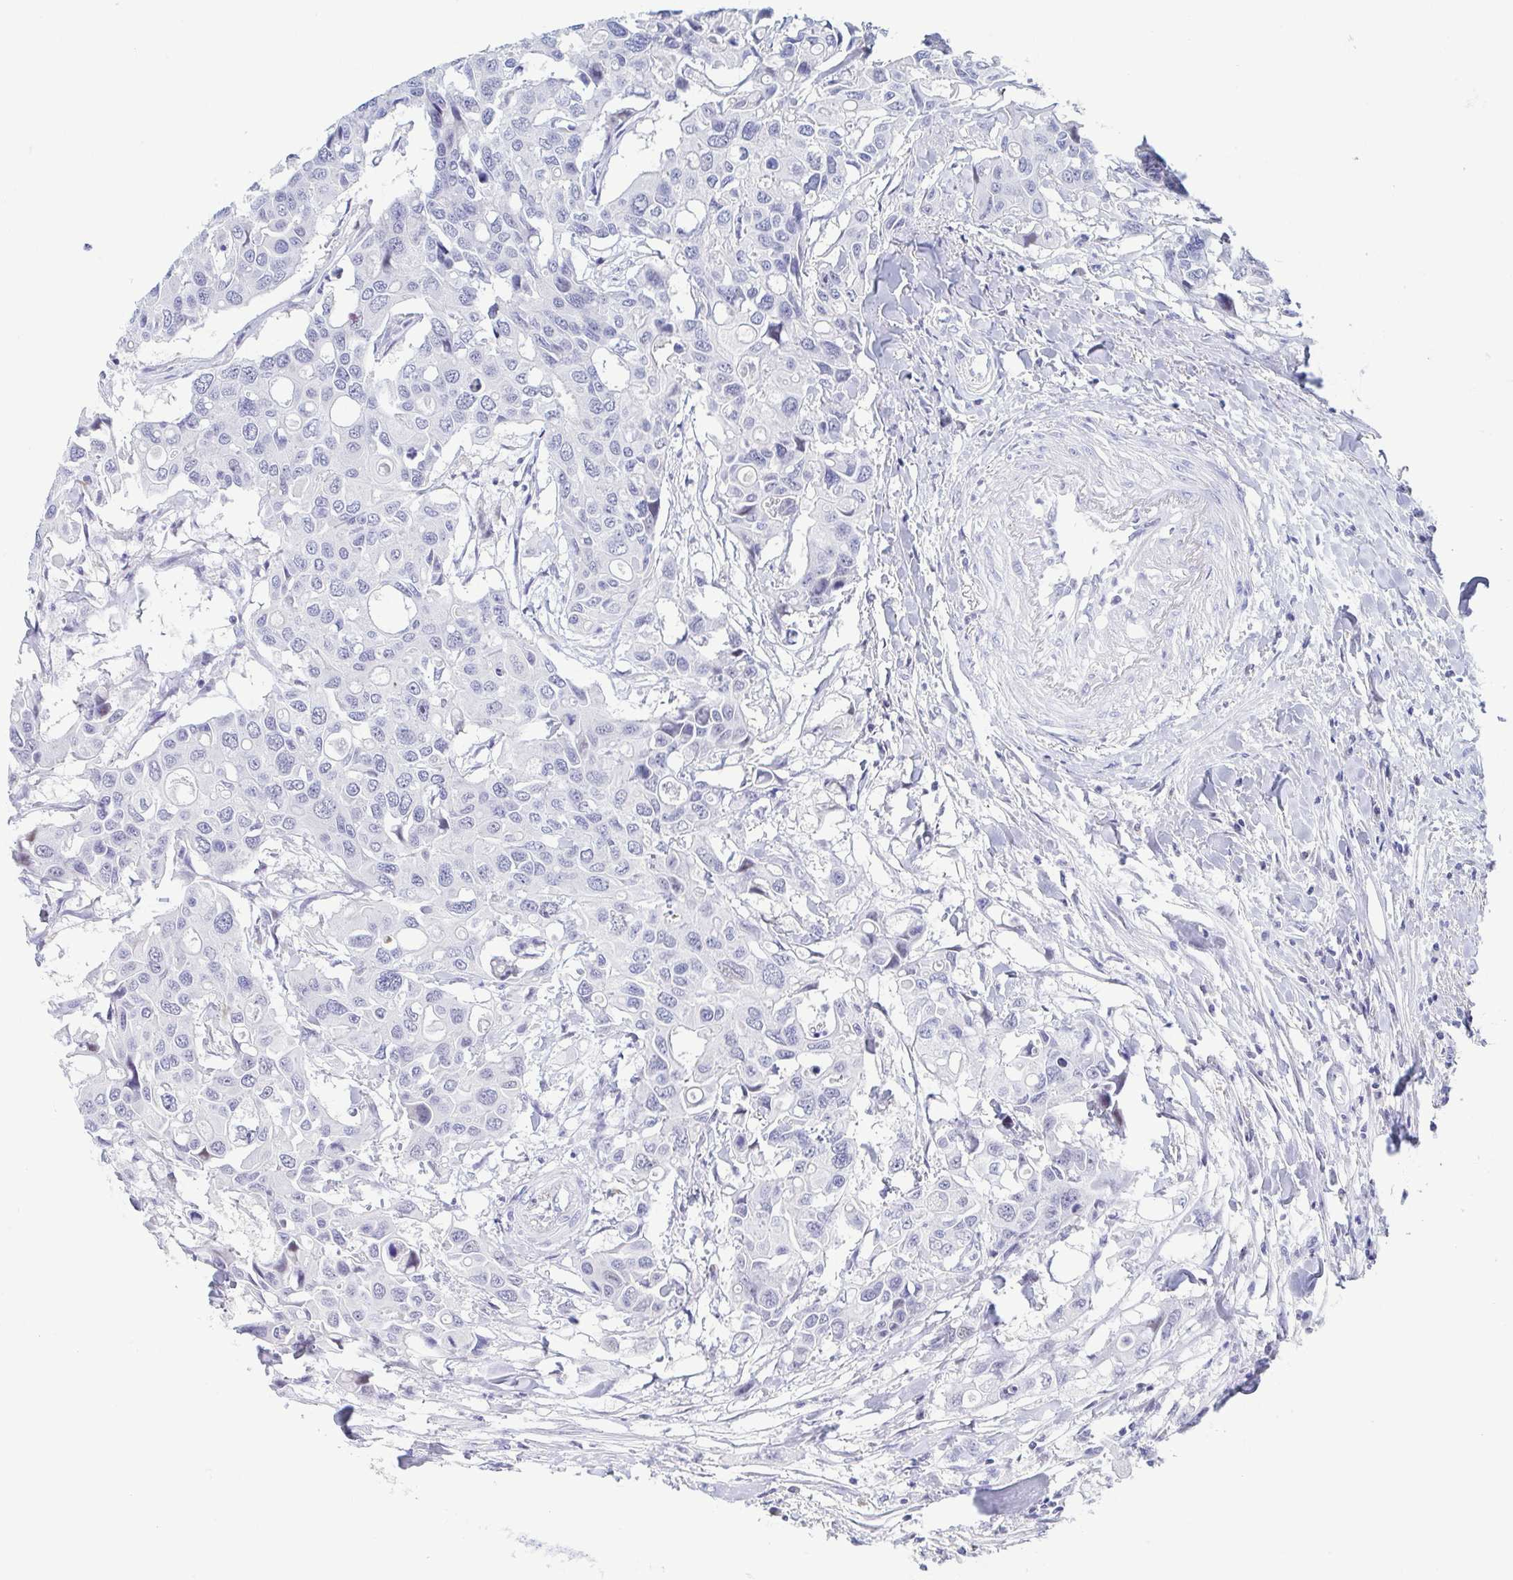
{"staining": {"intensity": "negative", "quantity": "none", "location": "none"}, "tissue": "colorectal cancer", "cell_type": "Tumor cells", "image_type": "cancer", "snomed": [{"axis": "morphology", "description": "Adenocarcinoma, NOS"}, {"axis": "topography", "description": "Colon"}], "caption": "DAB immunohistochemical staining of adenocarcinoma (colorectal) shows no significant positivity in tumor cells.", "gene": "PERM1", "patient": {"sex": "male", "age": 77}}